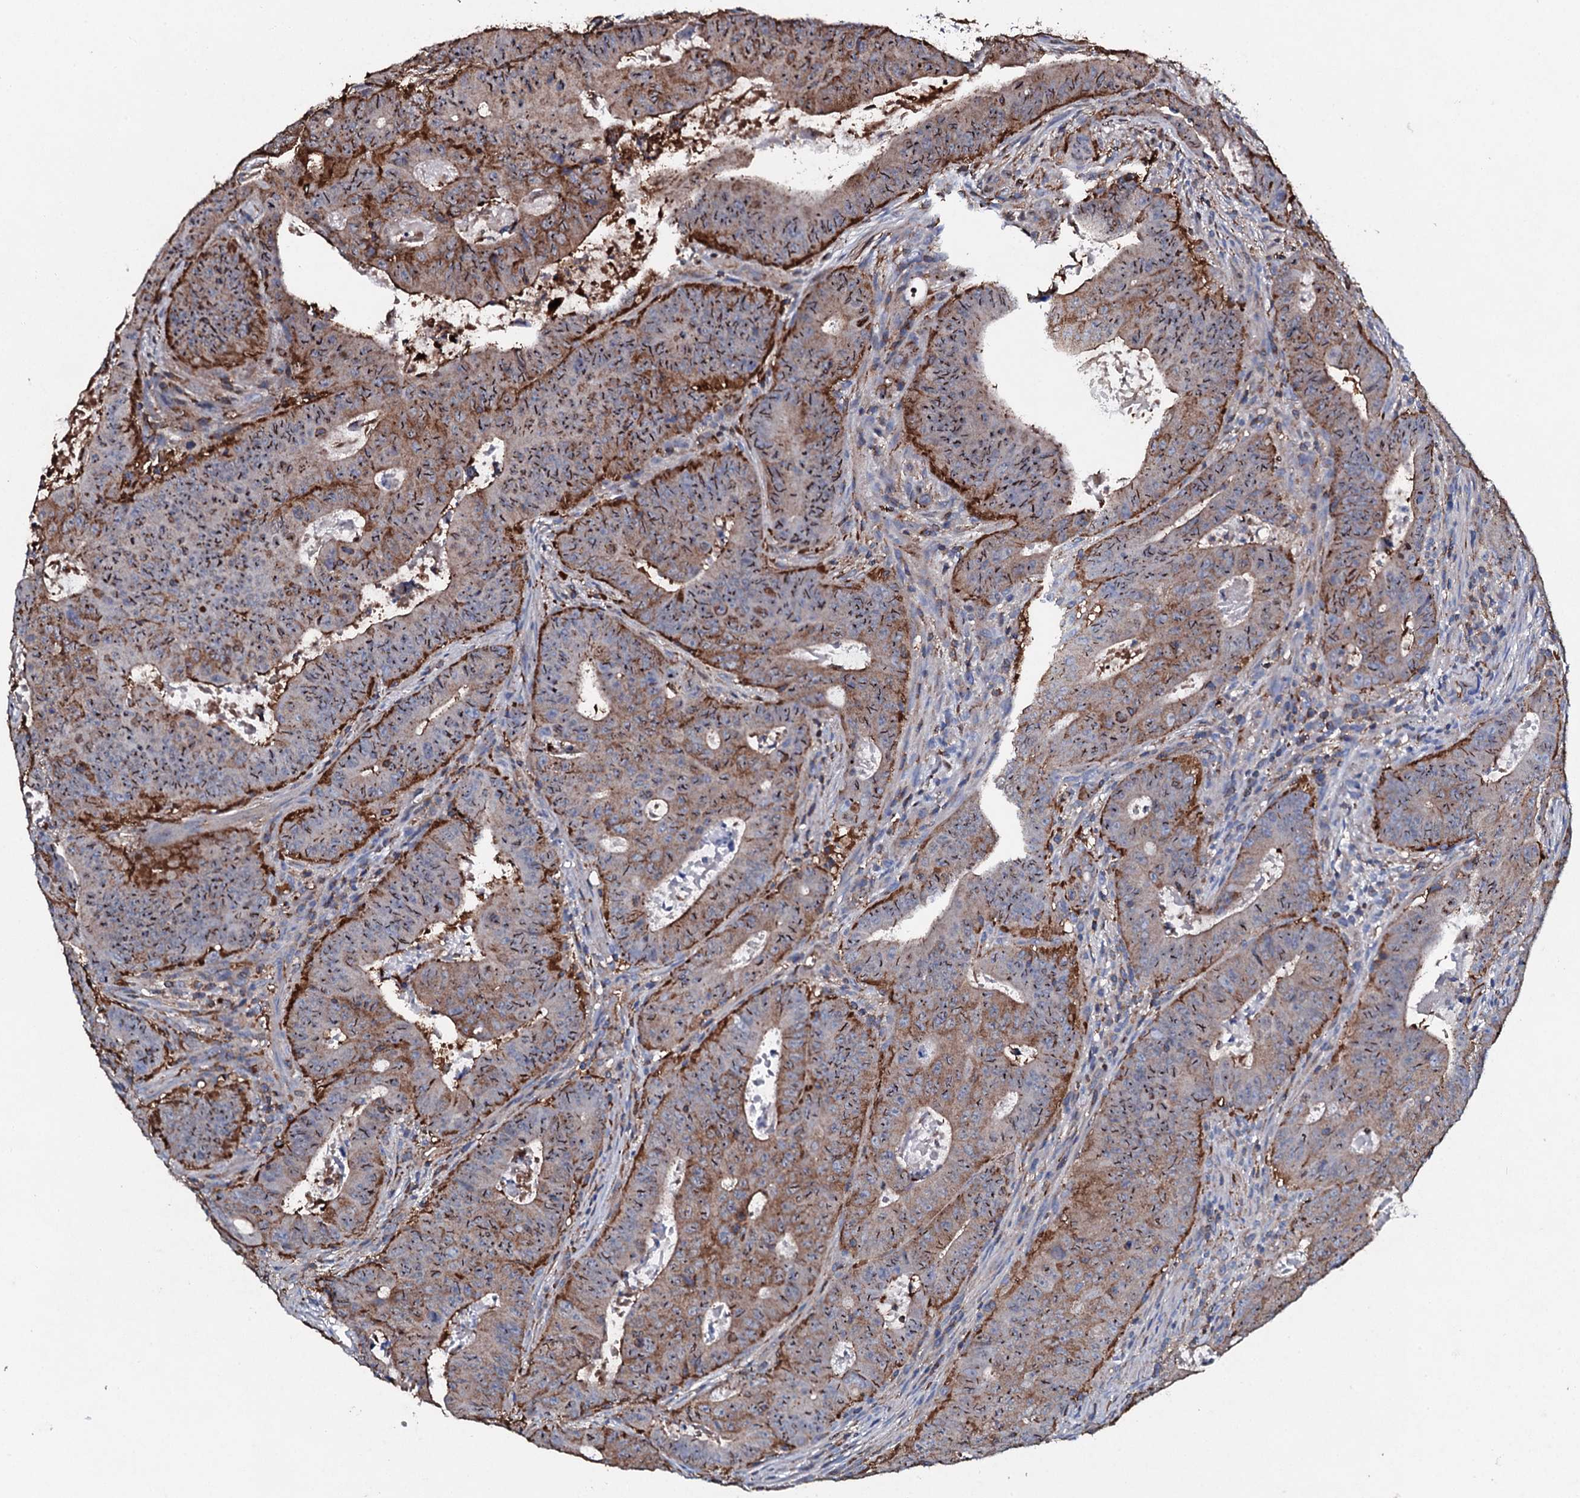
{"staining": {"intensity": "moderate", "quantity": ">75%", "location": "cytoplasmic/membranous,nuclear"}, "tissue": "colorectal cancer", "cell_type": "Tumor cells", "image_type": "cancer", "snomed": [{"axis": "morphology", "description": "Adenocarcinoma, NOS"}, {"axis": "topography", "description": "Rectum"}], "caption": "IHC of human colorectal cancer (adenocarcinoma) exhibits medium levels of moderate cytoplasmic/membranous and nuclear positivity in about >75% of tumor cells. The protein is shown in brown color, while the nuclei are stained blue.", "gene": "MS4A4E", "patient": {"sex": "female", "age": 75}}